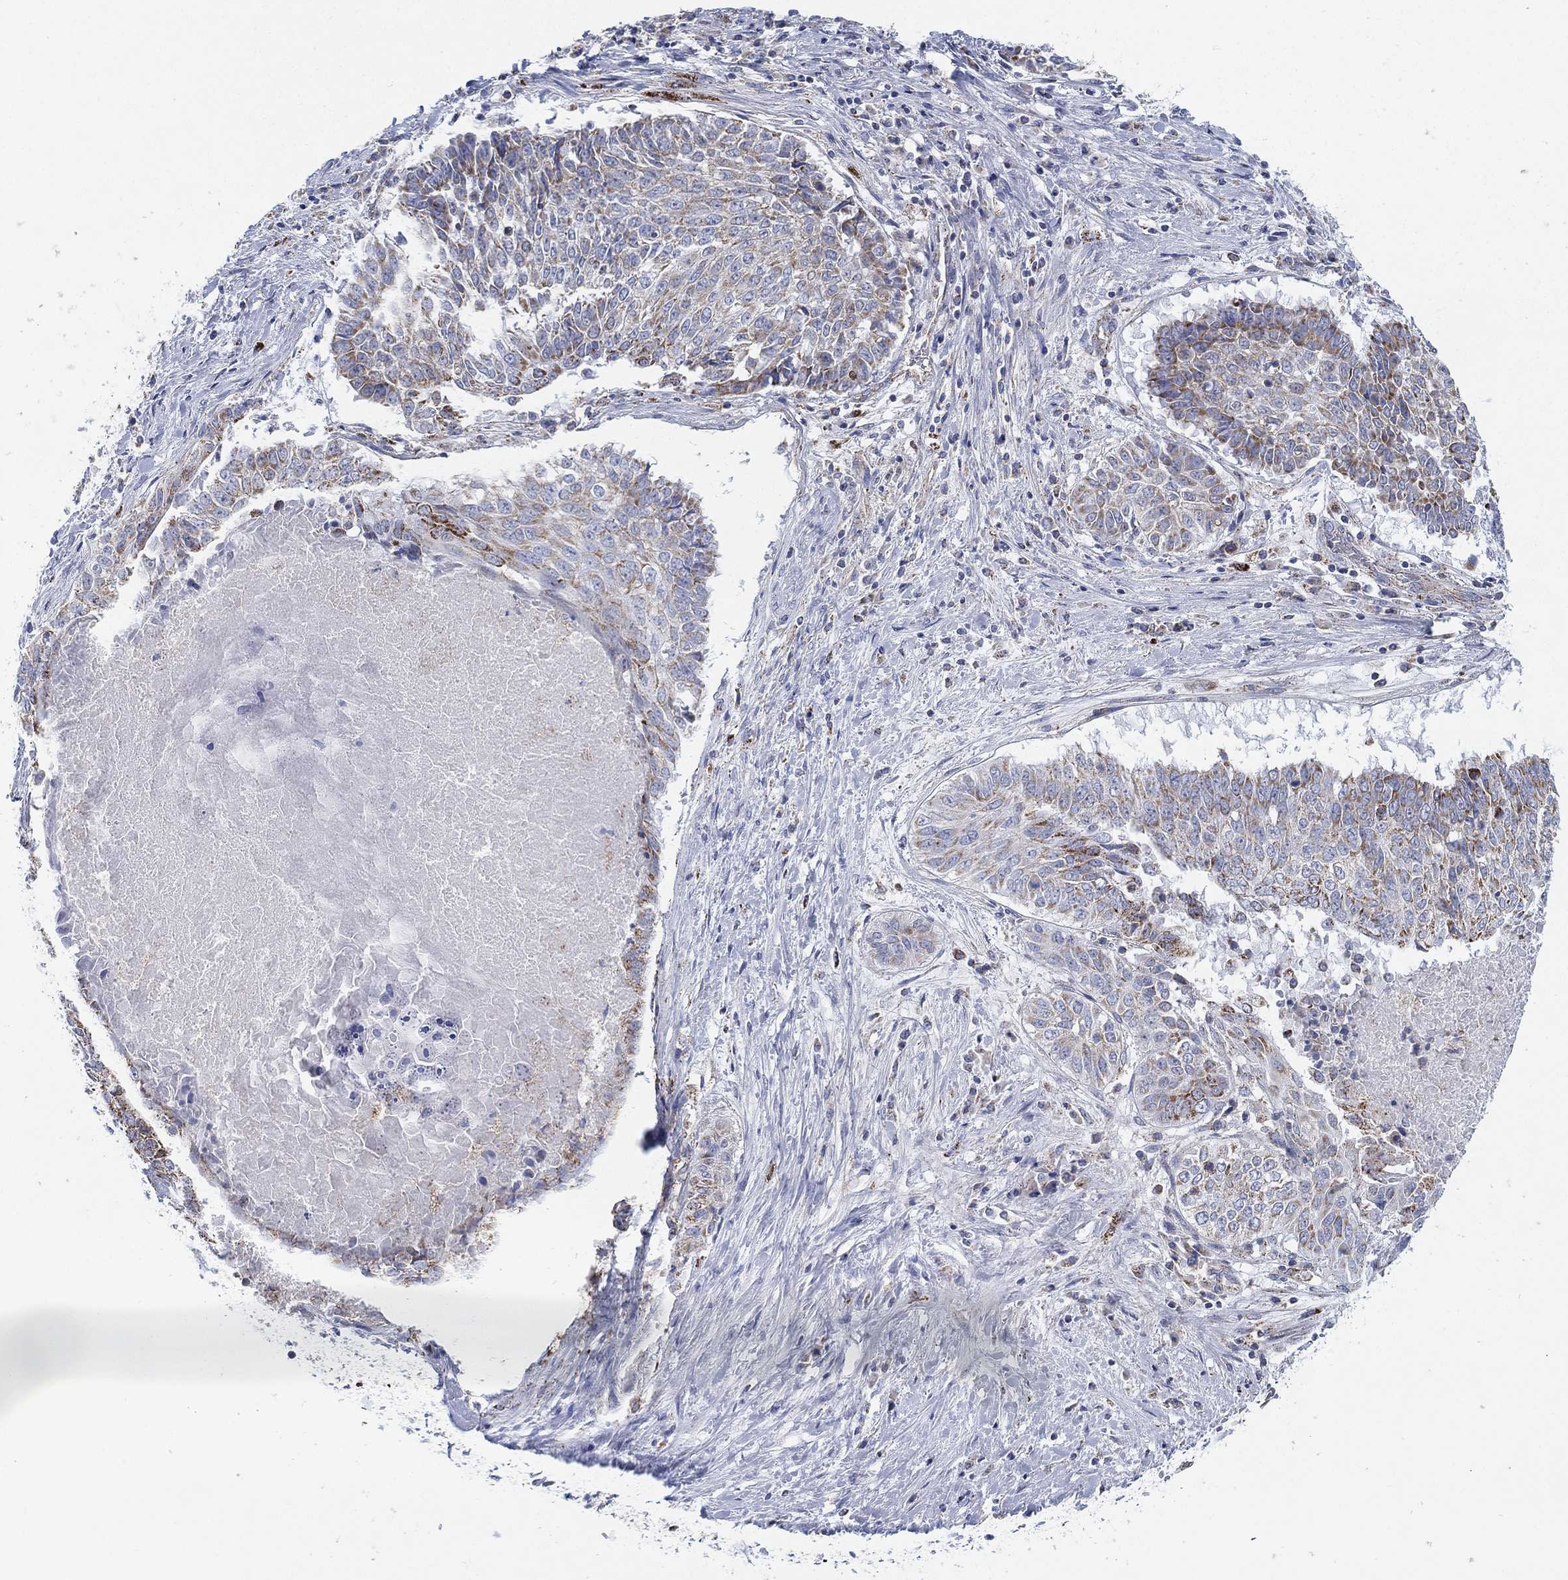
{"staining": {"intensity": "moderate", "quantity": "<25%", "location": "cytoplasmic/membranous"}, "tissue": "lung cancer", "cell_type": "Tumor cells", "image_type": "cancer", "snomed": [{"axis": "morphology", "description": "Squamous cell carcinoma, NOS"}, {"axis": "topography", "description": "Lung"}], "caption": "Immunohistochemistry (IHC) micrograph of neoplastic tissue: lung cancer stained using immunohistochemistry (IHC) displays low levels of moderate protein expression localized specifically in the cytoplasmic/membranous of tumor cells, appearing as a cytoplasmic/membranous brown color.", "gene": "INA", "patient": {"sex": "male", "age": 64}}